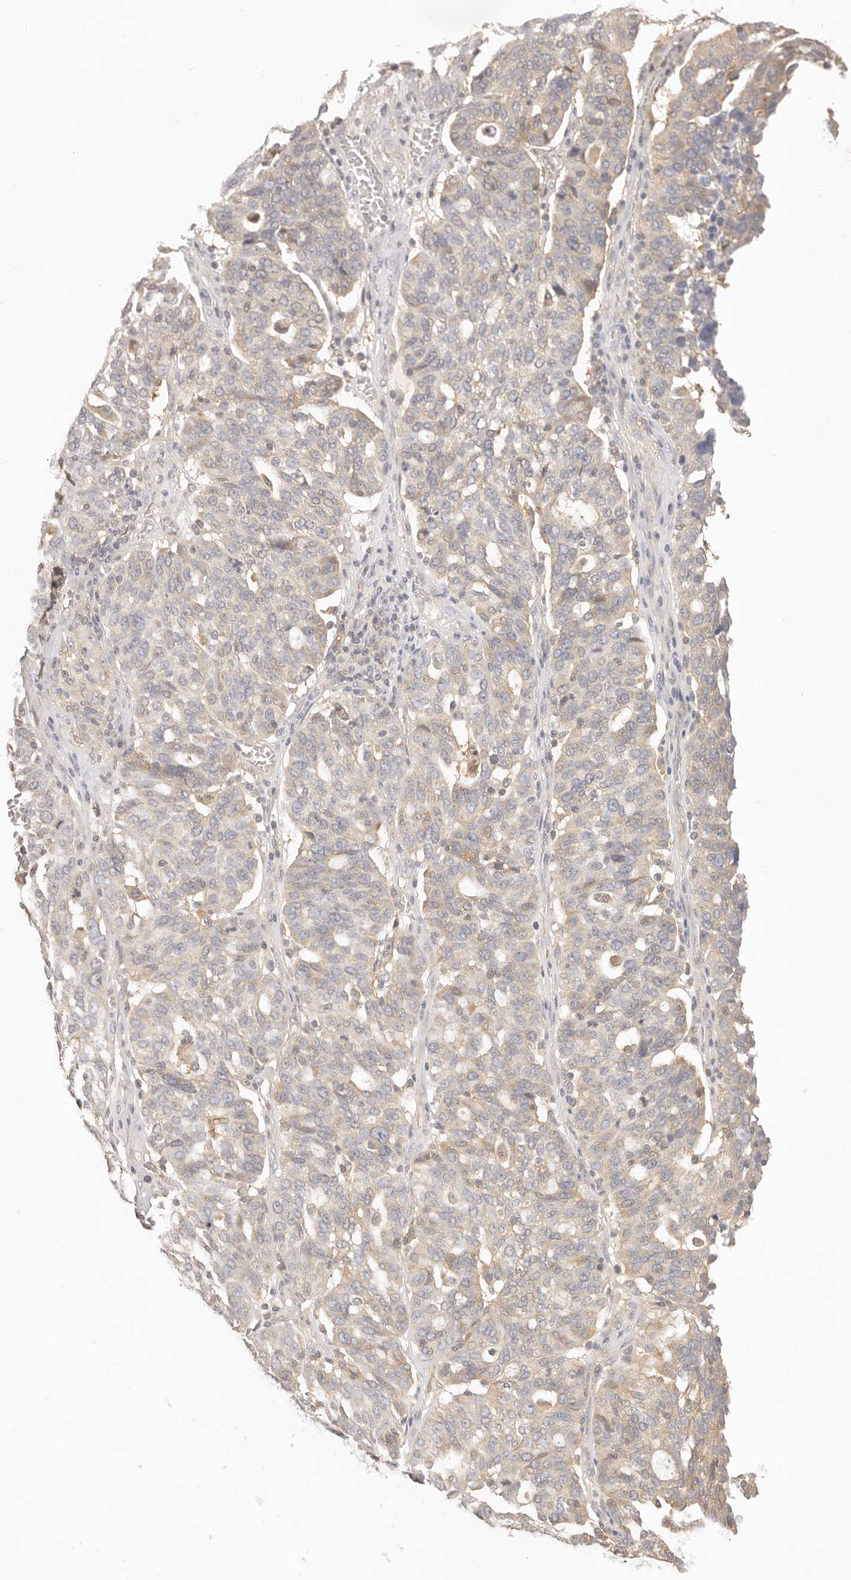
{"staining": {"intensity": "weak", "quantity": "25%-75%", "location": "cytoplasmic/membranous"}, "tissue": "ovarian cancer", "cell_type": "Tumor cells", "image_type": "cancer", "snomed": [{"axis": "morphology", "description": "Cystadenocarcinoma, serous, NOS"}, {"axis": "topography", "description": "Ovary"}], "caption": "IHC micrograph of neoplastic tissue: human serous cystadenocarcinoma (ovarian) stained using immunohistochemistry displays low levels of weak protein expression localized specifically in the cytoplasmic/membranous of tumor cells, appearing as a cytoplasmic/membranous brown color.", "gene": "DTNBP1", "patient": {"sex": "female", "age": 59}}